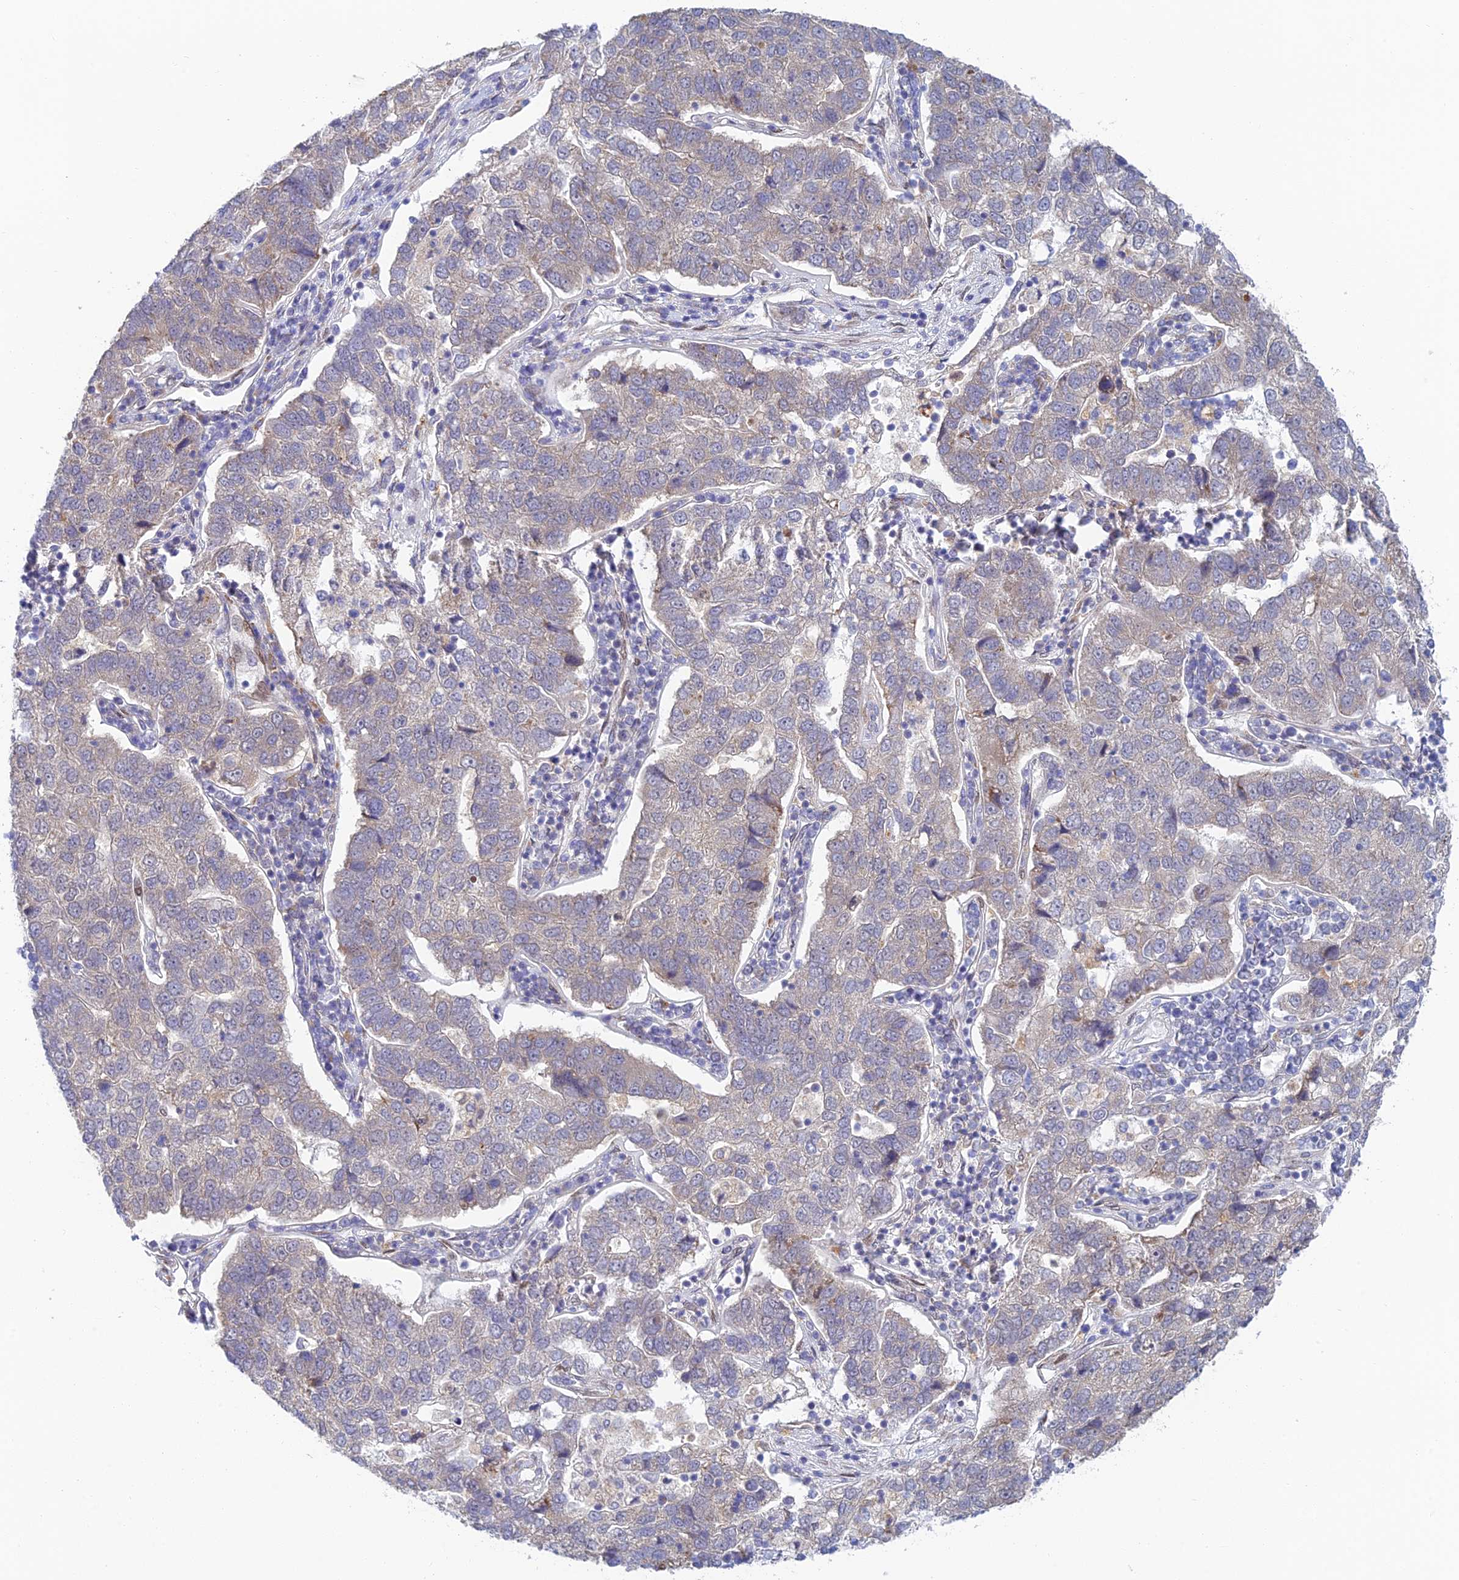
{"staining": {"intensity": "negative", "quantity": "none", "location": "none"}, "tissue": "pancreatic cancer", "cell_type": "Tumor cells", "image_type": "cancer", "snomed": [{"axis": "morphology", "description": "Adenocarcinoma, NOS"}, {"axis": "topography", "description": "Pancreas"}], "caption": "Tumor cells show no significant protein positivity in pancreatic adenocarcinoma.", "gene": "SKIC8", "patient": {"sex": "female", "age": 61}}